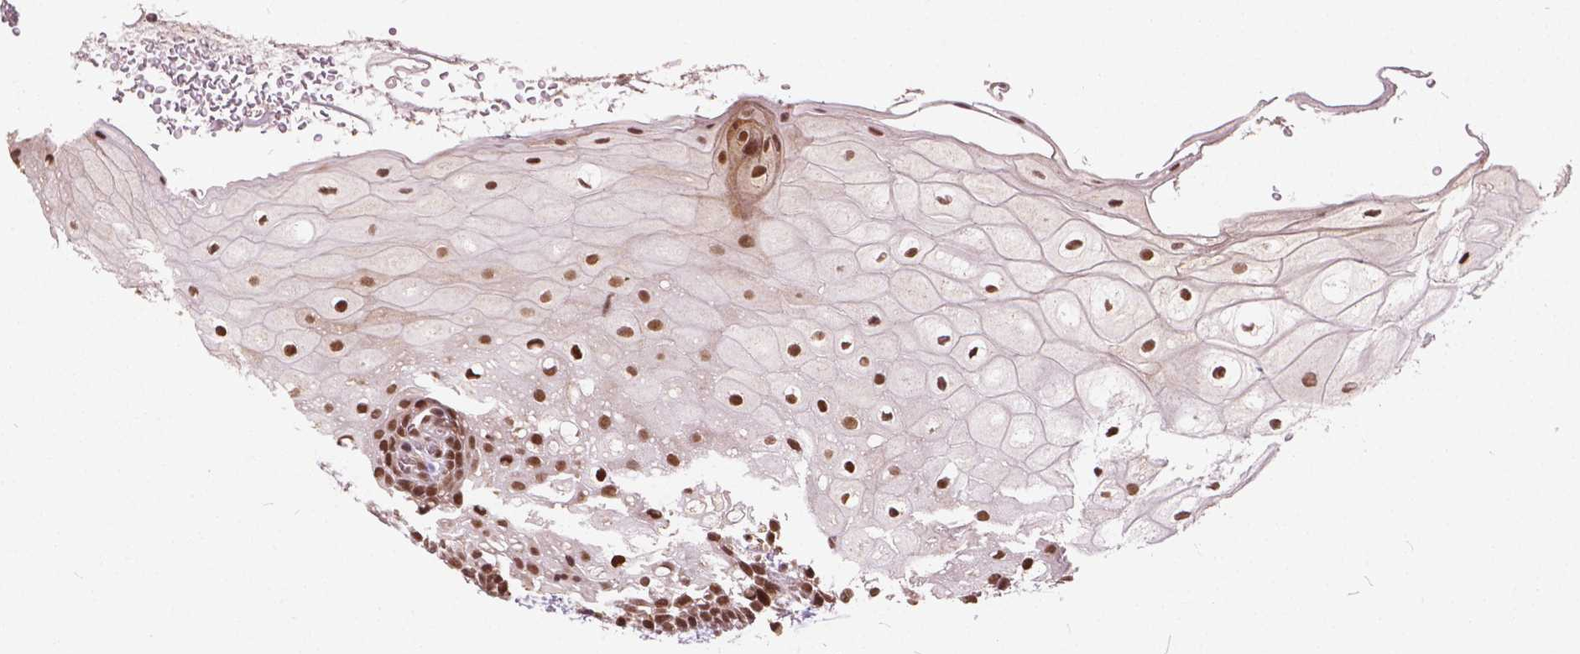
{"staining": {"intensity": "moderate", "quantity": ">75%", "location": "cytoplasmic/membranous,nuclear"}, "tissue": "oral mucosa", "cell_type": "Squamous epithelial cells", "image_type": "normal", "snomed": [{"axis": "morphology", "description": "Normal tissue, NOS"}, {"axis": "morphology", "description": "Squamous cell carcinoma, NOS"}, {"axis": "topography", "description": "Oral tissue"}, {"axis": "topography", "description": "Head-Neck"}], "caption": "A photomicrograph showing moderate cytoplasmic/membranous,nuclear staining in about >75% of squamous epithelial cells in unremarkable oral mucosa, as visualized by brown immunohistochemical staining.", "gene": "GPS2", "patient": {"sex": "male", "age": 69}}